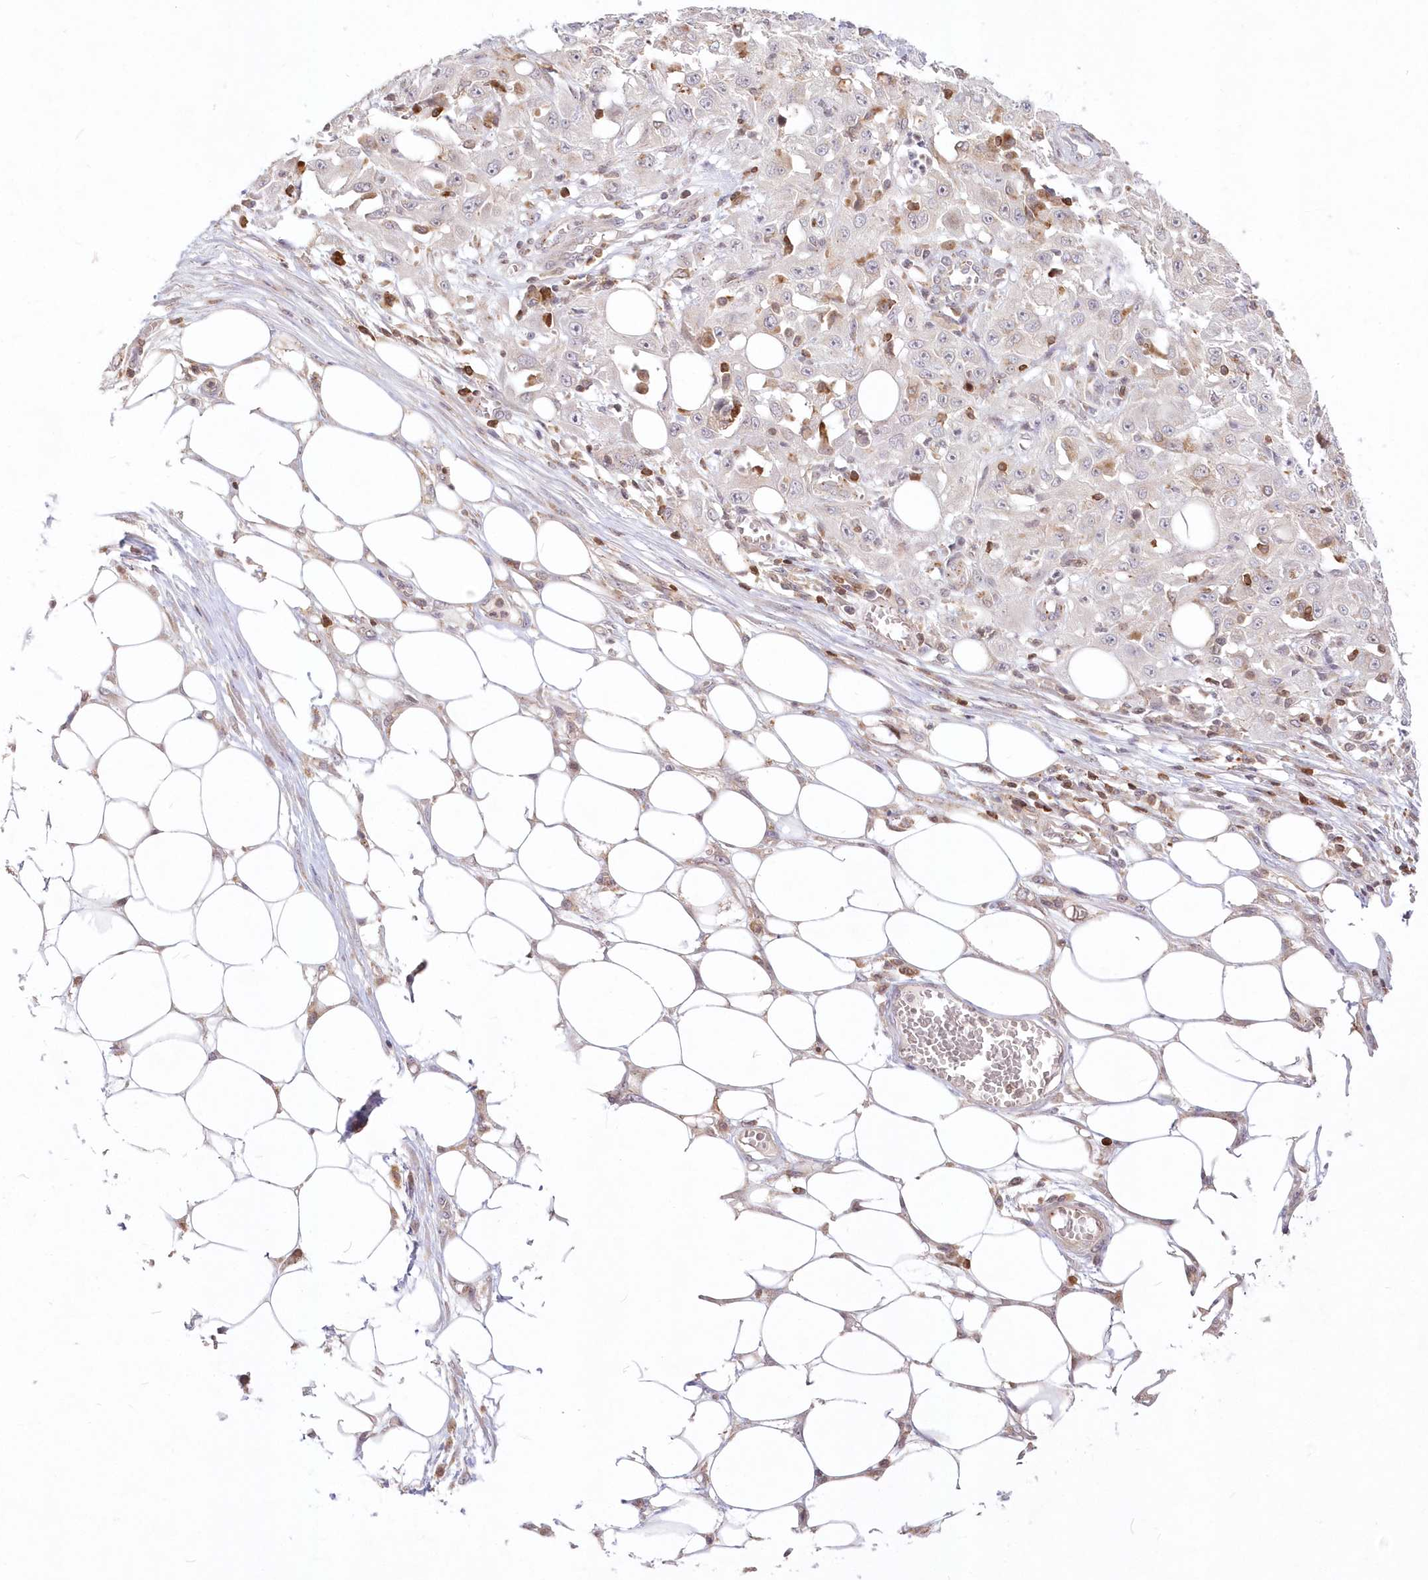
{"staining": {"intensity": "negative", "quantity": "none", "location": "none"}, "tissue": "skin cancer", "cell_type": "Tumor cells", "image_type": "cancer", "snomed": [{"axis": "morphology", "description": "Squamous cell carcinoma, NOS"}, {"axis": "morphology", "description": "Squamous cell carcinoma, metastatic, NOS"}, {"axis": "topography", "description": "Skin"}, {"axis": "topography", "description": "Lymph node"}], "caption": "Image shows no significant protein expression in tumor cells of skin cancer (metastatic squamous cell carcinoma).", "gene": "MTMR3", "patient": {"sex": "male", "age": 75}}